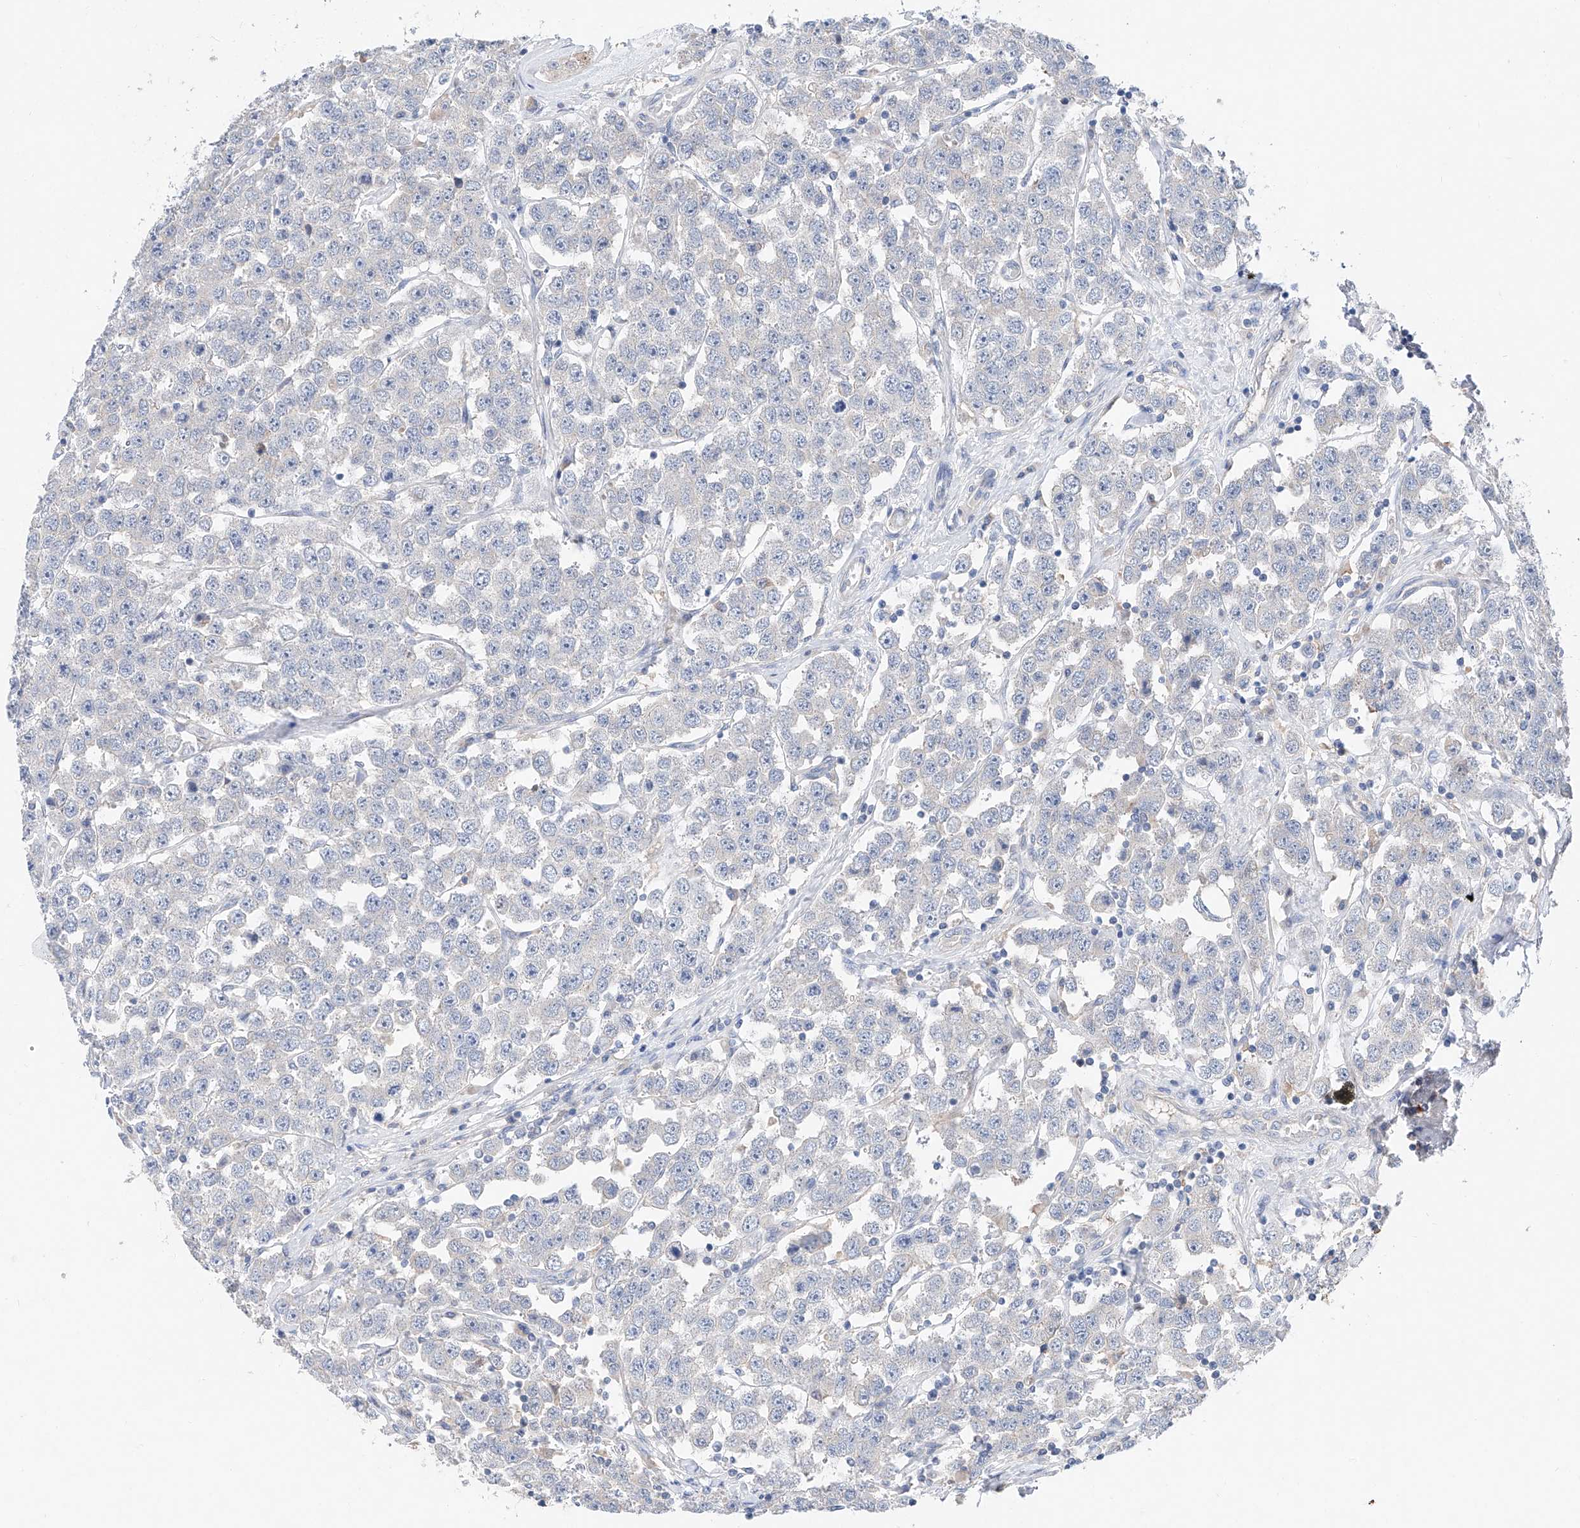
{"staining": {"intensity": "negative", "quantity": "none", "location": "none"}, "tissue": "testis cancer", "cell_type": "Tumor cells", "image_type": "cancer", "snomed": [{"axis": "morphology", "description": "Seminoma, NOS"}, {"axis": "topography", "description": "Testis"}], "caption": "Immunohistochemistry histopathology image of human seminoma (testis) stained for a protein (brown), which reveals no expression in tumor cells. Nuclei are stained in blue.", "gene": "FUCA2", "patient": {"sex": "male", "age": 28}}